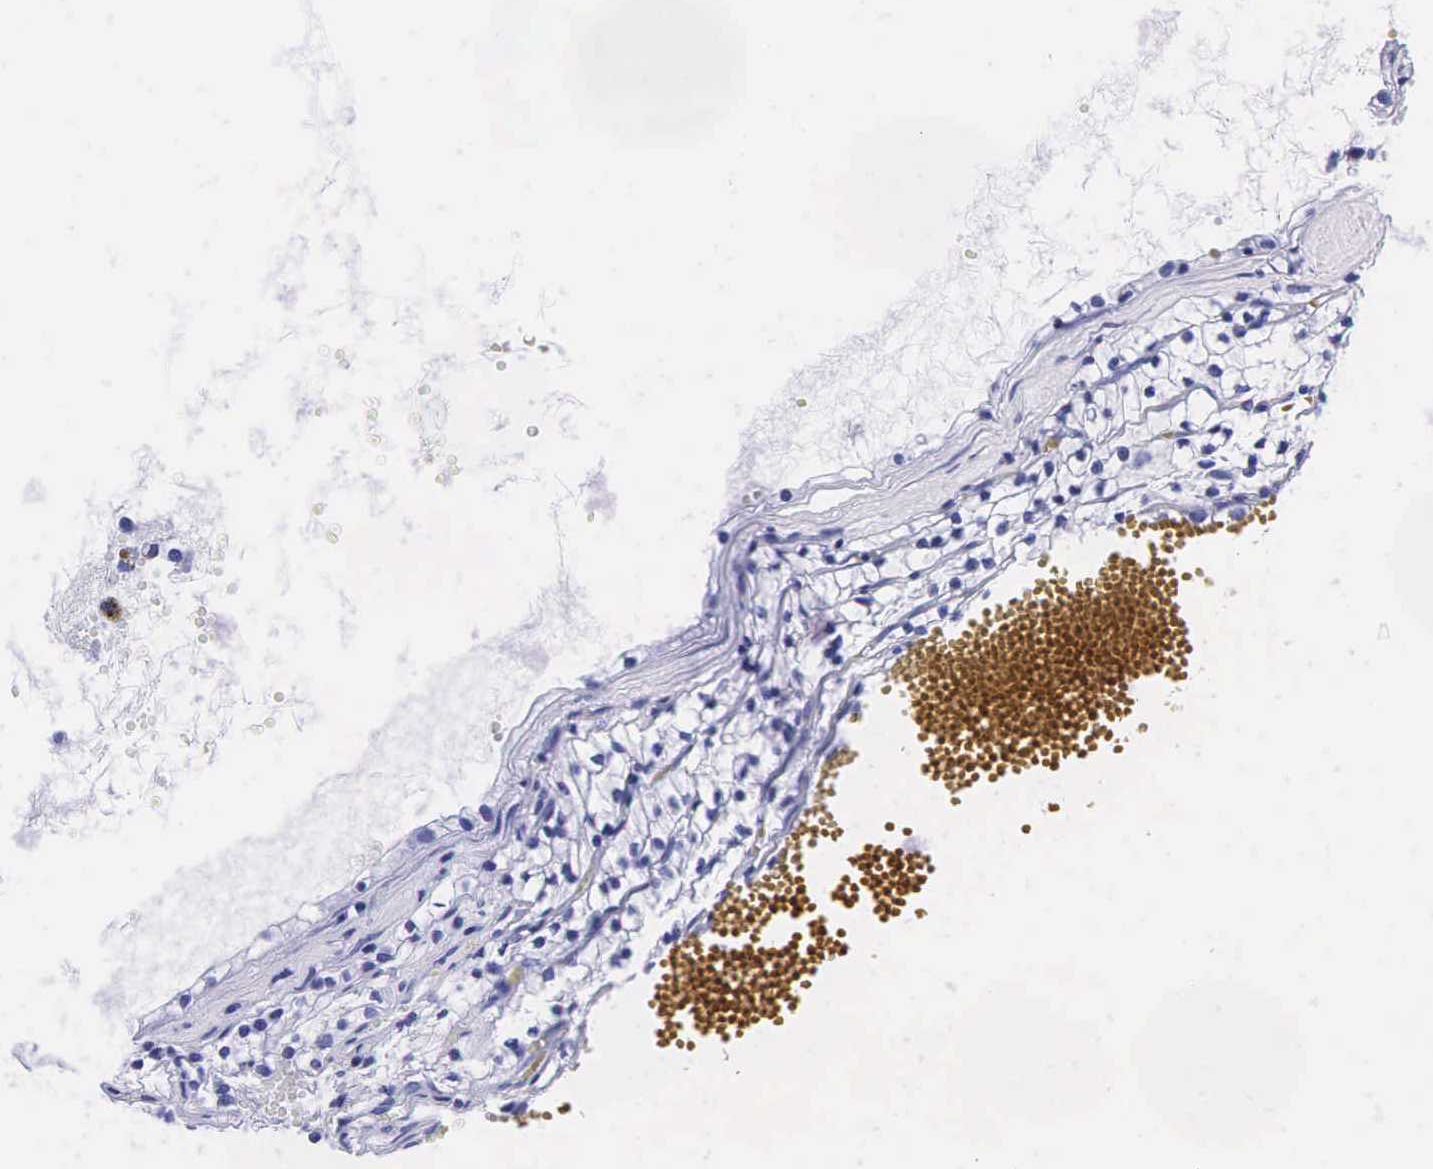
{"staining": {"intensity": "negative", "quantity": "none", "location": "none"}, "tissue": "renal cancer", "cell_type": "Tumor cells", "image_type": "cancer", "snomed": [{"axis": "morphology", "description": "Adenocarcinoma, NOS"}, {"axis": "topography", "description": "Kidney"}], "caption": "Immunohistochemistry (IHC) micrograph of human renal cancer (adenocarcinoma) stained for a protein (brown), which displays no positivity in tumor cells.", "gene": "KLK3", "patient": {"sex": "male", "age": 61}}